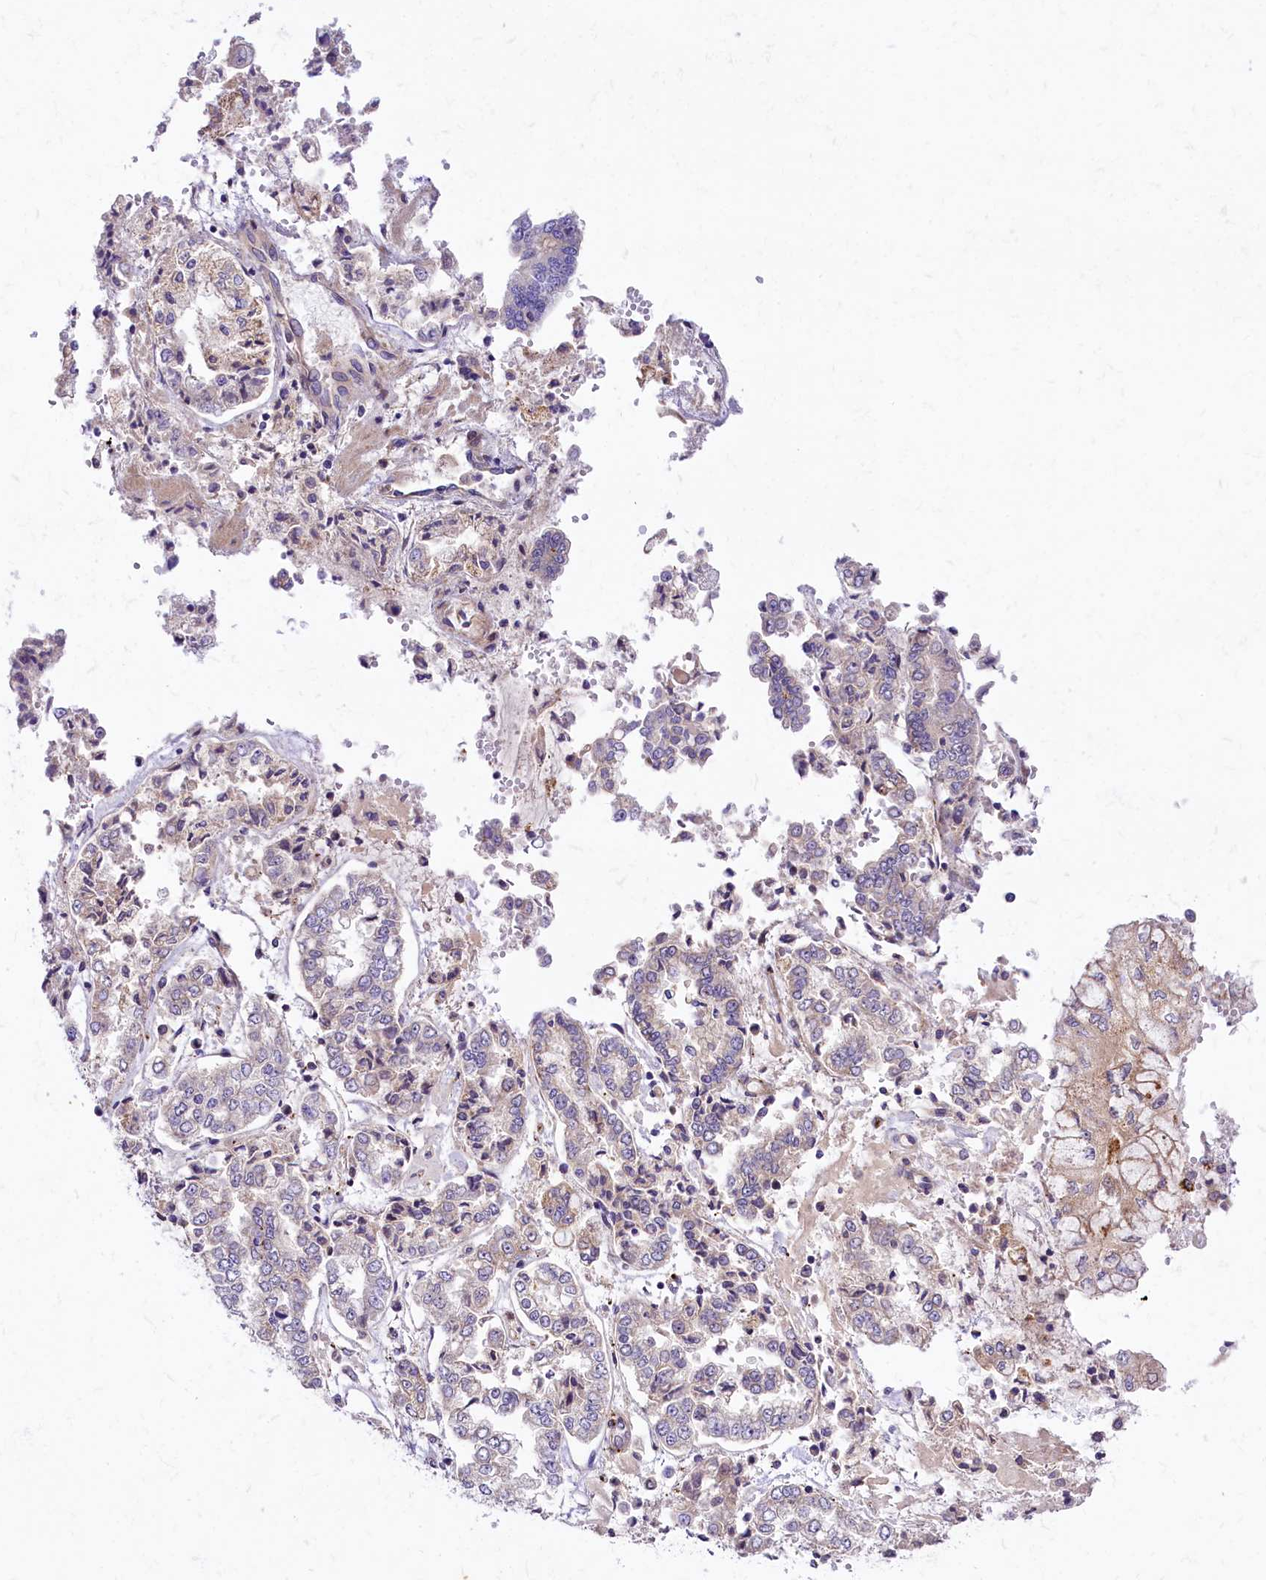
{"staining": {"intensity": "negative", "quantity": "none", "location": "none"}, "tissue": "stomach cancer", "cell_type": "Tumor cells", "image_type": "cancer", "snomed": [{"axis": "morphology", "description": "Adenocarcinoma, NOS"}, {"axis": "topography", "description": "Stomach"}], "caption": "The histopathology image shows no significant positivity in tumor cells of adenocarcinoma (stomach).", "gene": "ARMC6", "patient": {"sex": "male", "age": 76}}